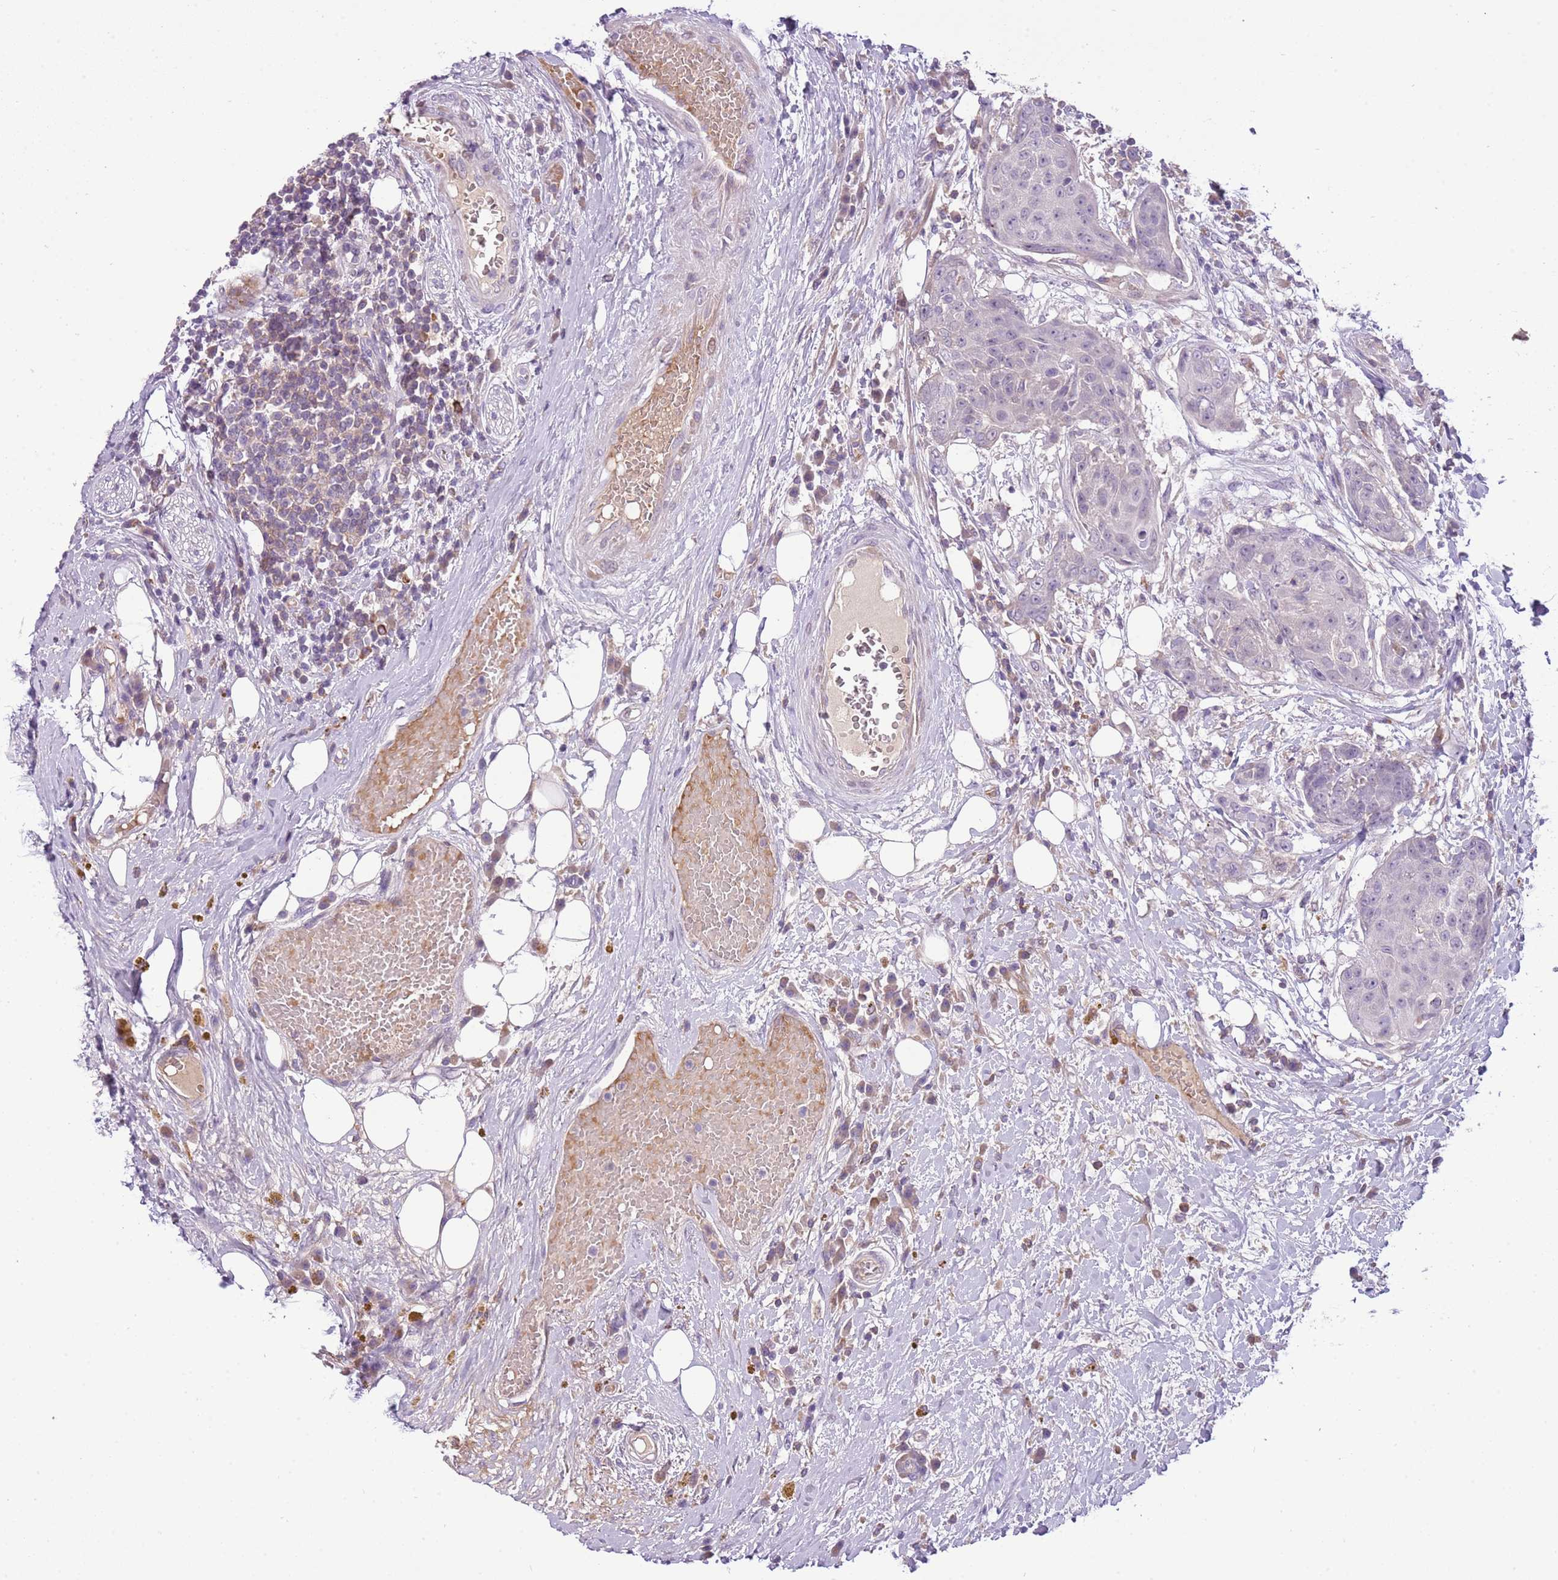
{"staining": {"intensity": "negative", "quantity": "none", "location": "none"}, "tissue": "urothelial cancer", "cell_type": "Tumor cells", "image_type": "cancer", "snomed": [{"axis": "morphology", "description": "Urothelial carcinoma, High grade"}, {"axis": "topography", "description": "Urinary bladder"}], "caption": "Urothelial carcinoma (high-grade) stained for a protein using immunohistochemistry (IHC) reveals no expression tumor cells.", "gene": "SCAMP5", "patient": {"sex": "female", "age": 63}}